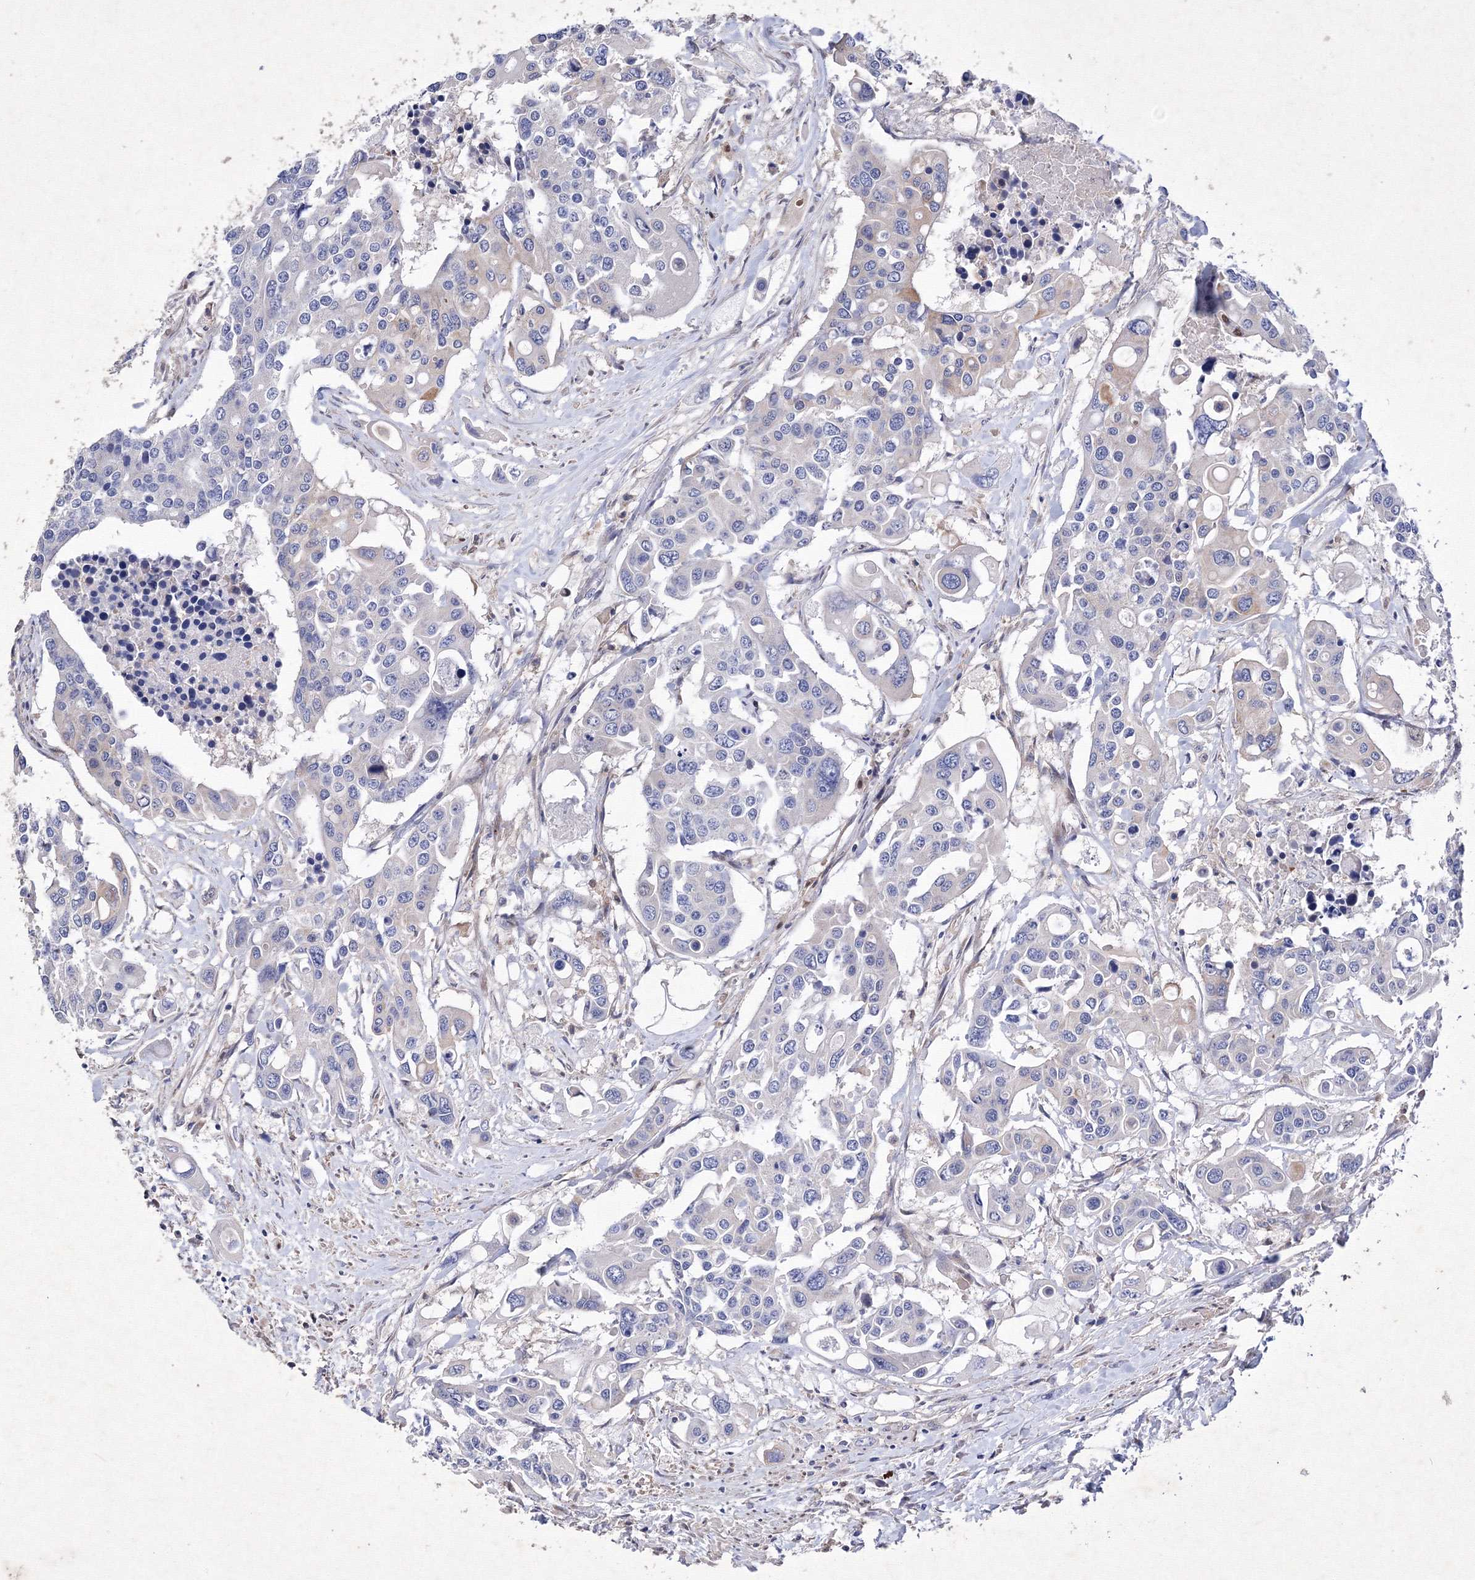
{"staining": {"intensity": "negative", "quantity": "none", "location": "none"}, "tissue": "colorectal cancer", "cell_type": "Tumor cells", "image_type": "cancer", "snomed": [{"axis": "morphology", "description": "Adenocarcinoma, NOS"}, {"axis": "topography", "description": "Colon"}], "caption": "Colorectal cancer was stained to show a protein in brown. There is no significant positivity in tumor cells.", "gene": "SNX18", "patient": {"sex": "male", "age": 77}}